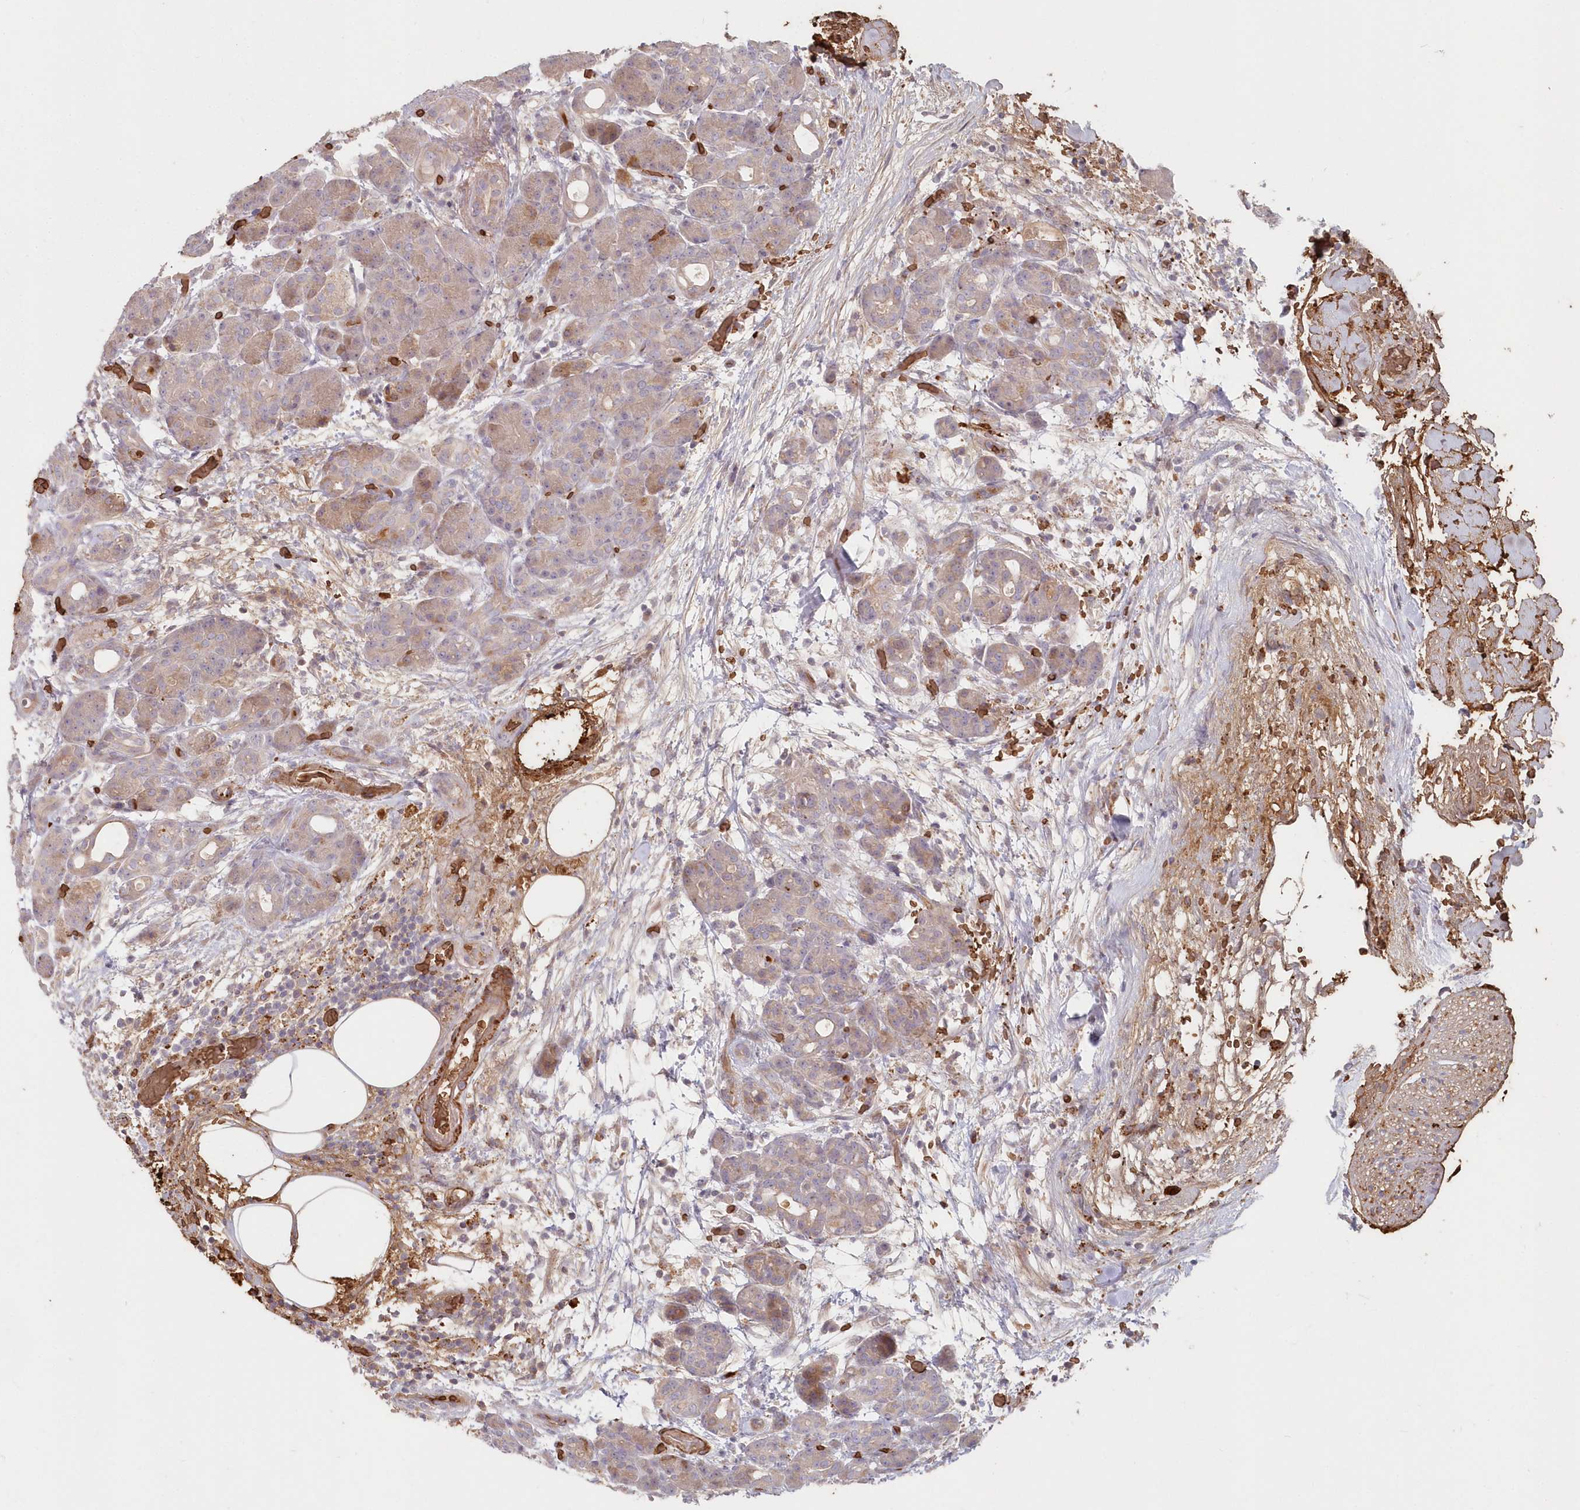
{"staining": {"intensity": "strong", "quantity": "<25%", "location": "cytoplasmic/membranous"}, "tissue": "pancreas", "cell_type": "Exocrine glandular cells", "image_type": "normal", "snomed": [{"axis": "morphology", "description": "Normal tissue, NOS"}, {"axis": "topography", "description": "Pancreas"}], "caption": "Protein positivity by immunohistochemistry demonstrates strong cytoplasmic/membranous staining in about <25% of exocrine glandular cells in unremarkable pancreas.", "gene": "SERINC1", "patient": {"sex": "male", "age": 63}}